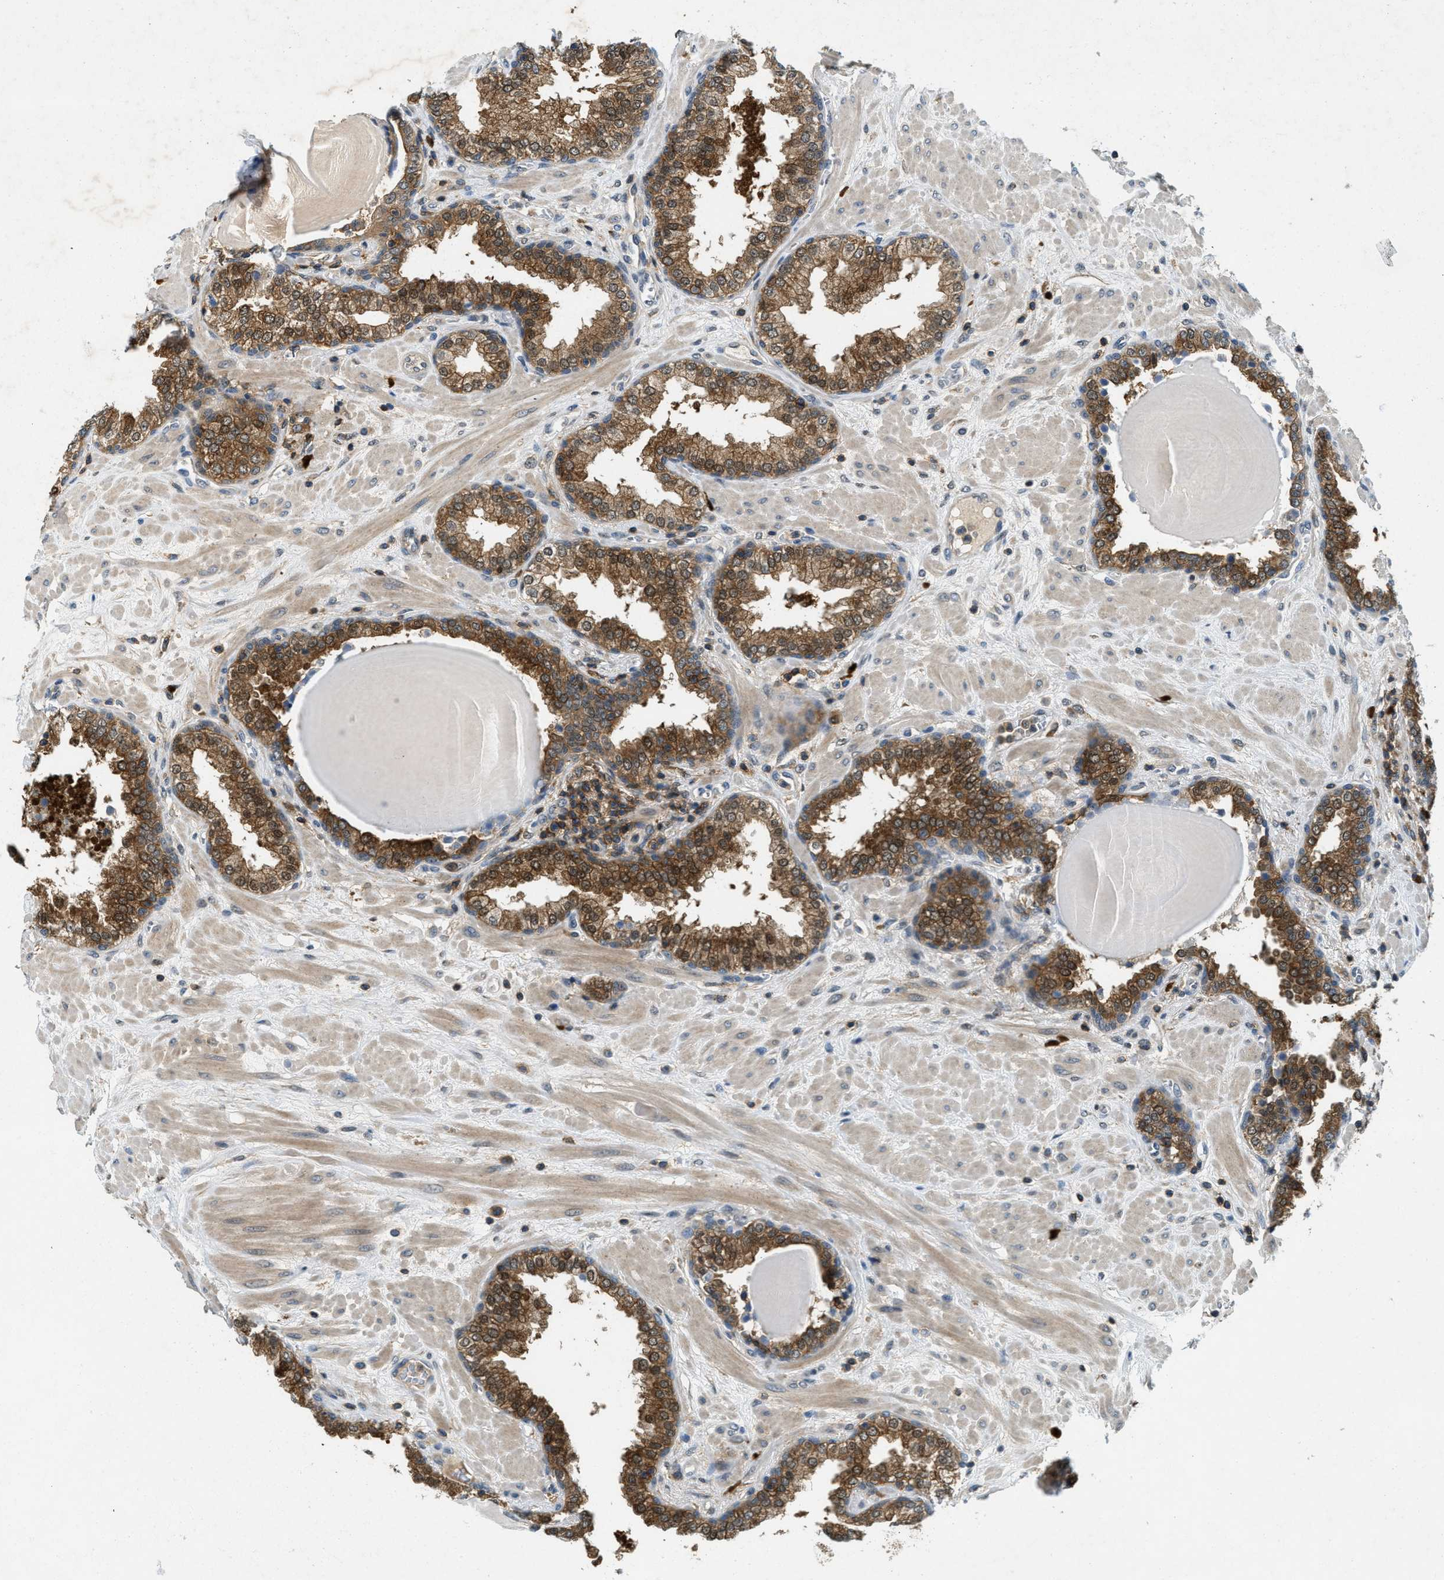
{"staining": {"intensity": "strong", "quantity": ">75%", "location": "cytoplasmic/membranous,nuclear"}, "tissue": "prostate", "cell_type": "Glandular cells", "image_type": "normal", "snomed": [{"axis": "morphology", "description": "Normal tissue, NOS"}, {"axis": "topography", "description": "Prostate"}], "caption": "Glandular cells reveal high levels of strong cytoplasmic/membranous,nuclear positivity in about >75% of cells in unremarkable human prostate.", "gene": "GMPPB", "patient": {"sex": "male", "age": 51}}